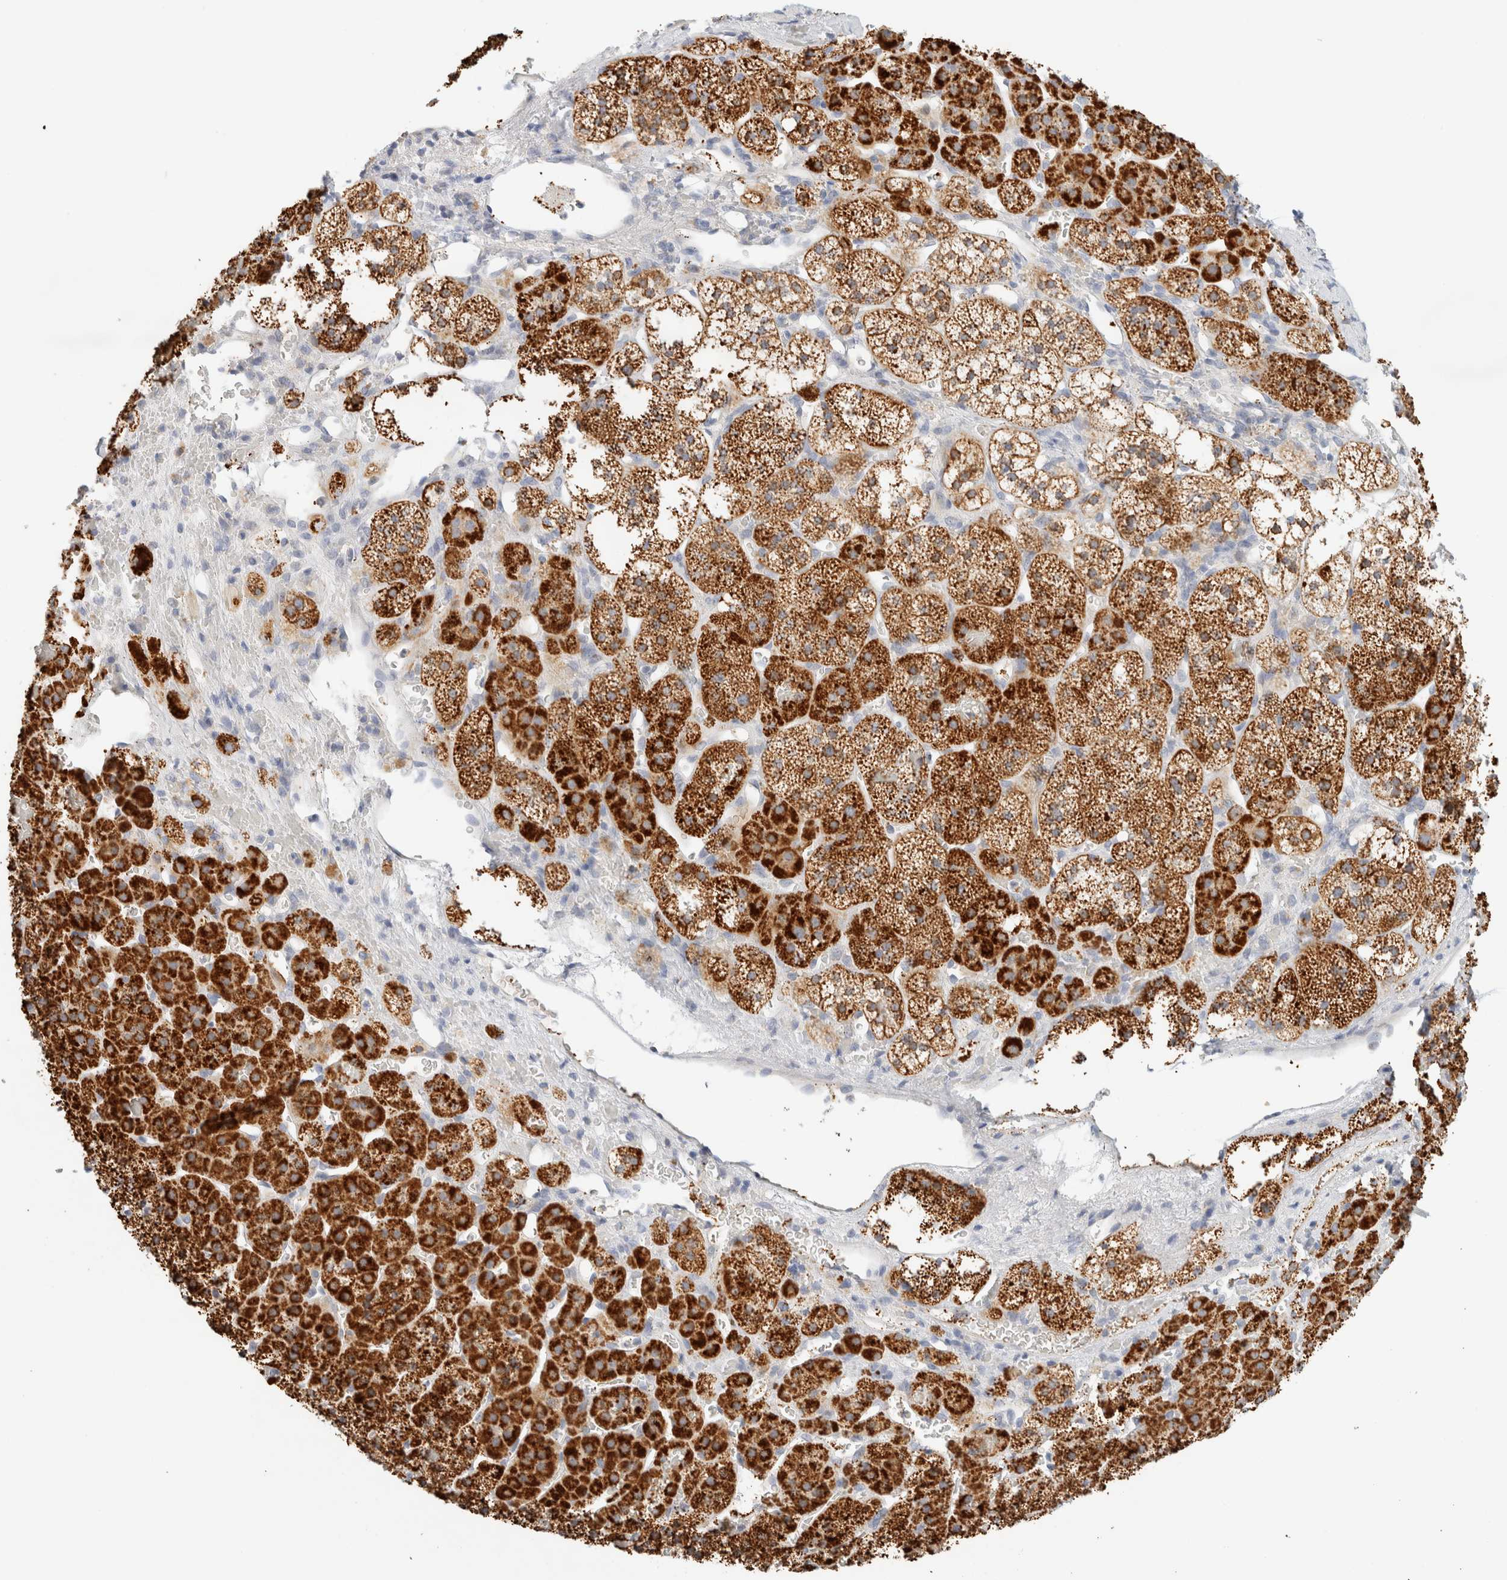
{"staining": {"intensity": "strong", "quantity": ">75%", "location": "cytoplasmic/membranous"}, "tissue": "adrenal gland", "cell_type": "Glandular cells", "image_type": "normal", "snomed": [{"axis": "morphology", "description": "Normal tissue, NOS"}, {"axis": "topography", "description": "Adrenal gland"}], "caption": "Adrenal gland was stained to show a protein in brown. There is high levels of strong cytoplasmic/membranous staining in about >75% of glandular cells. (DAB = brown stain, brightfield microscopy at high magnification).", "gene": "HDHD3", "patient": {"sex": "female", "age": 44}}